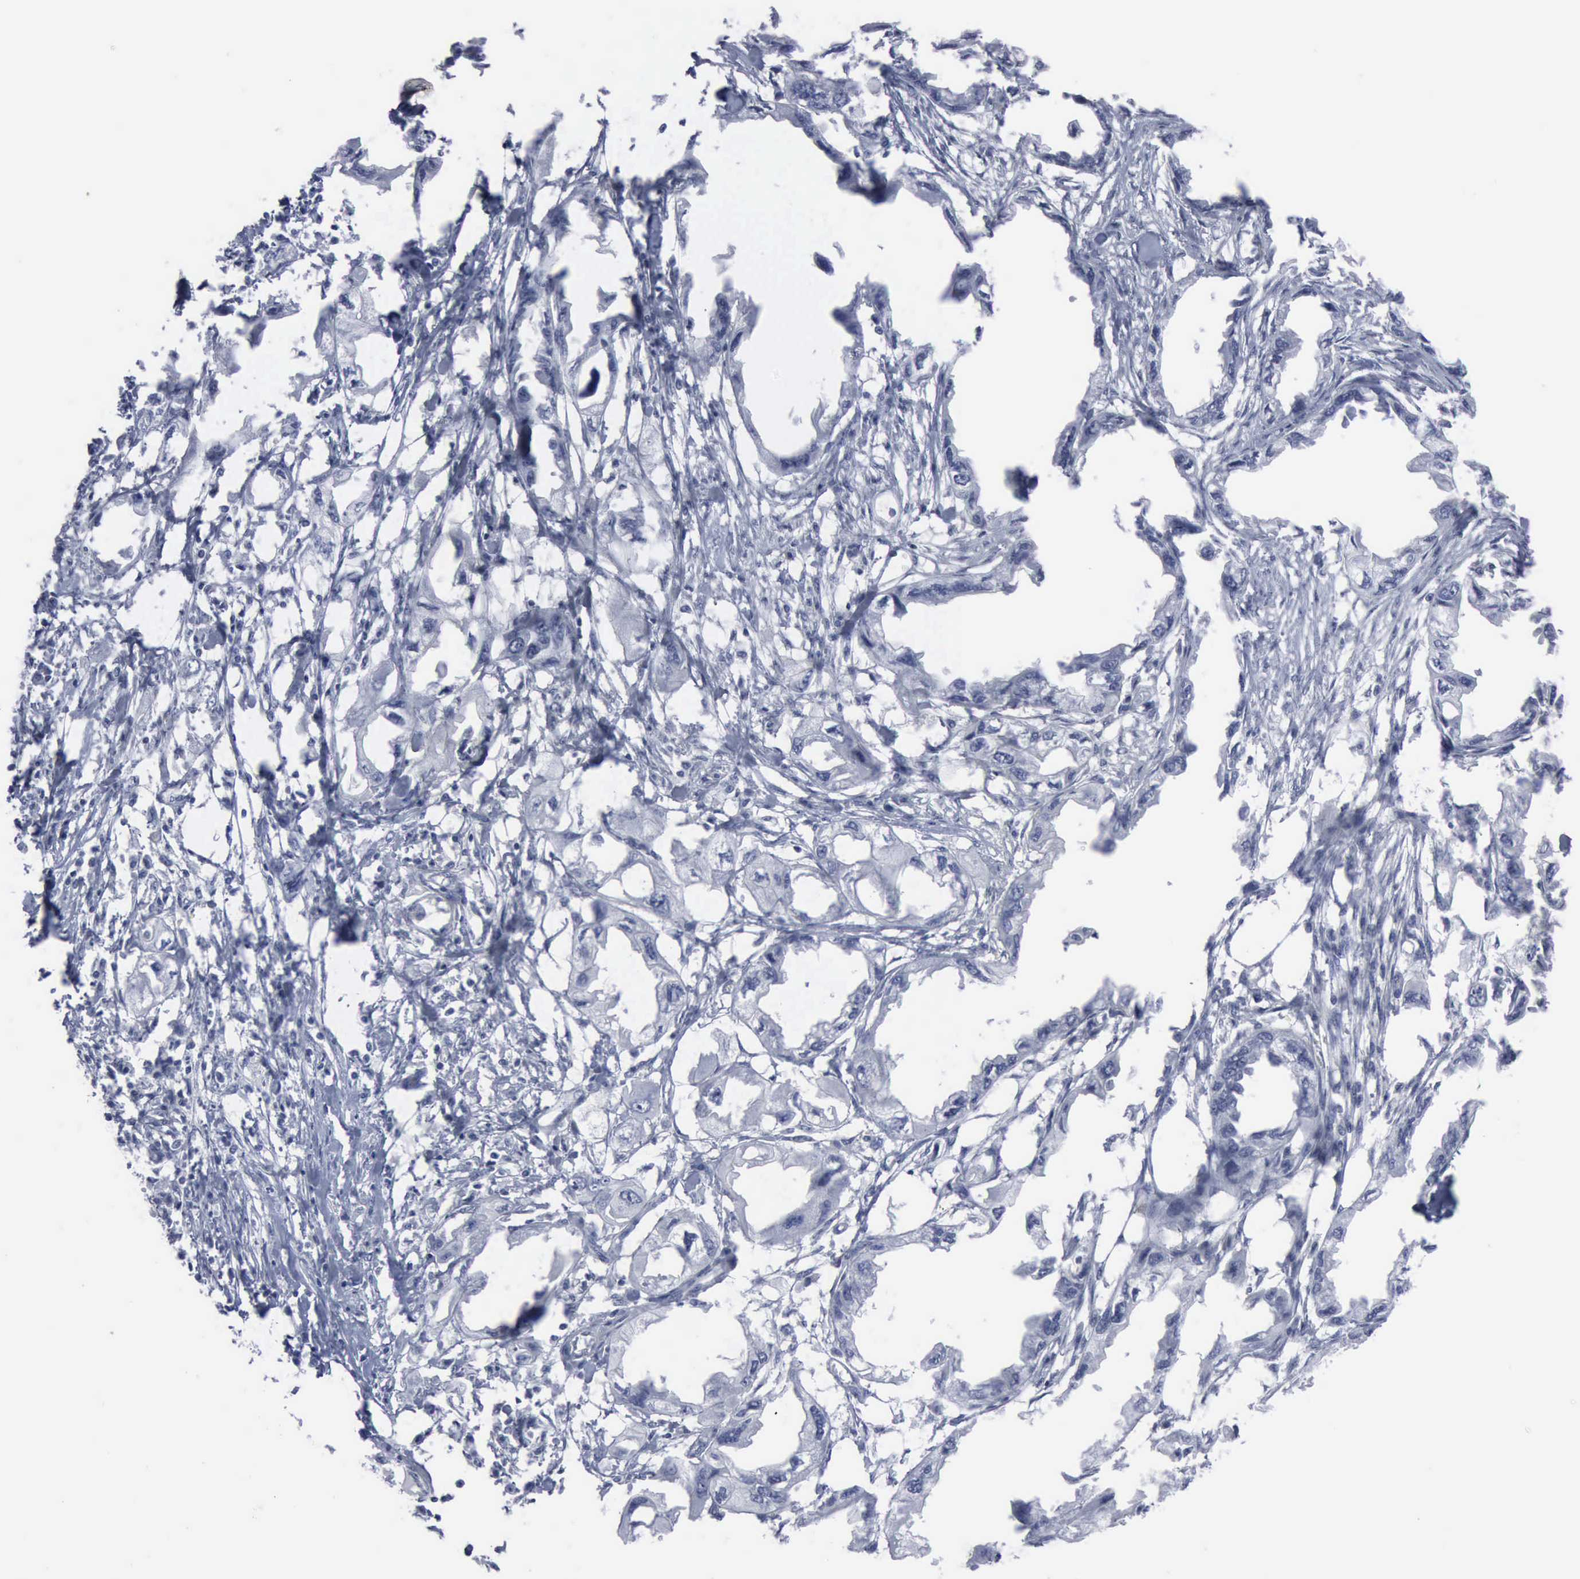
{"staining": {"intensity": "negative", "quantity": "none", "location": "none"}, "tissue": "endometrial cancer", "cell_type": "Tumor cells", "image_type": "cancer", "snomed": [{"axis": "morphology", "description": "Adenocarcinoma, NOS"}, {"axis": "topography", "description": "Endometrium"}], "caption": "Endometrial cancer was stained to show a protein in brown. There is no significant staining in tumor cells. The staining is performed using DAB (3,3'-diaminobenzidine) brown chromogen with nuclei counter-stained in using hematoxylin.", "gene": "VCAM1", "patient": {"sex": "female", "age": 67}}